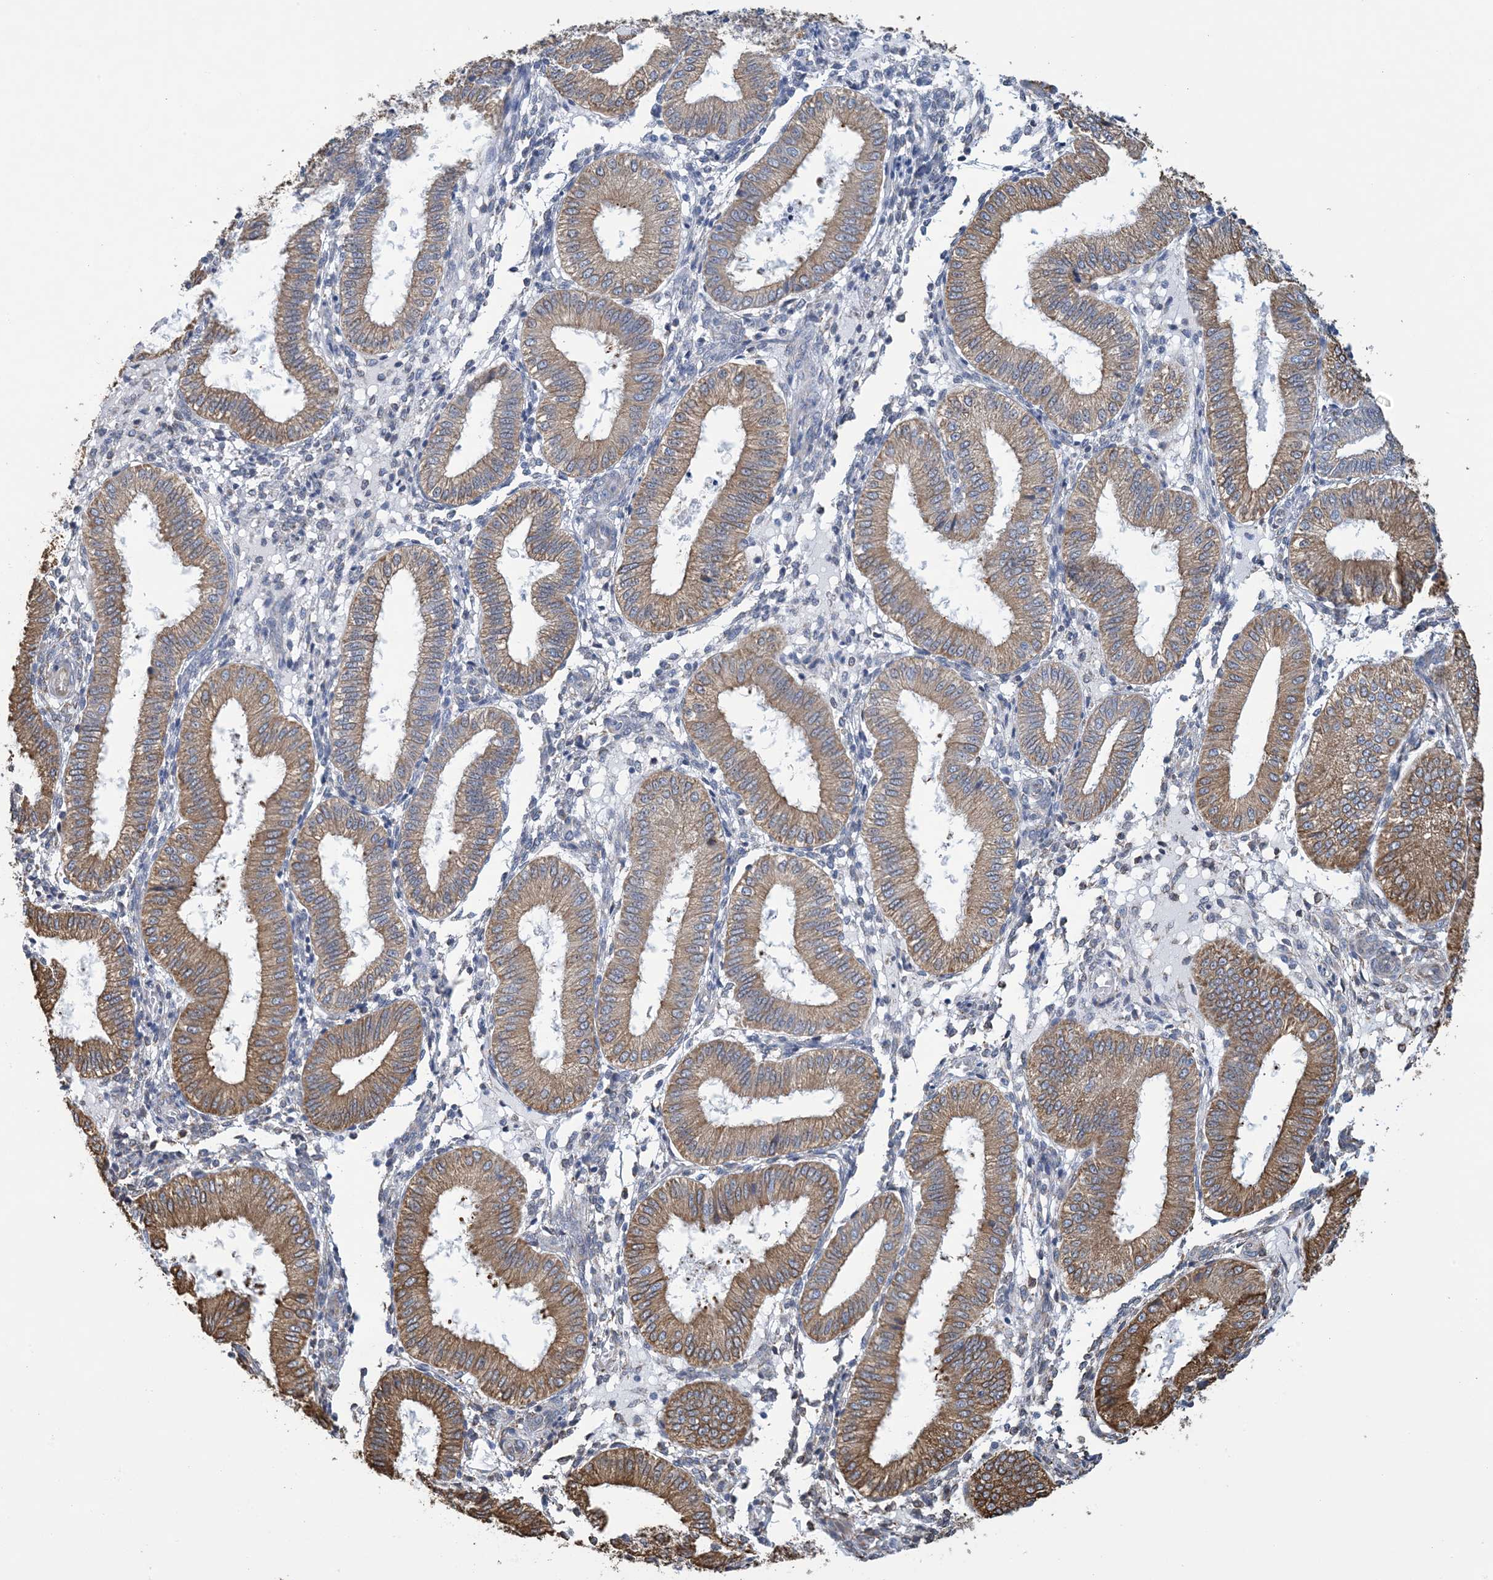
{"staining": {"intensity": "negative", "quantity": "none", "location": "none"}, "tissue": "endometrium", "cell_type": "Cells in endometrial stroma", "image_type": "normal", "snomed": [{"axis": "morphology", "description": "Normal tissue, NOS"}, {"axis": "topography", "description": "Endometrium"}], "caption": "Immunohistochemical staining of benign endometrium demonstrates no significant positivity in cells in endometrial stroma.", "gene": "CCDC14", "patient": {"sex": "female", "age": 39}}